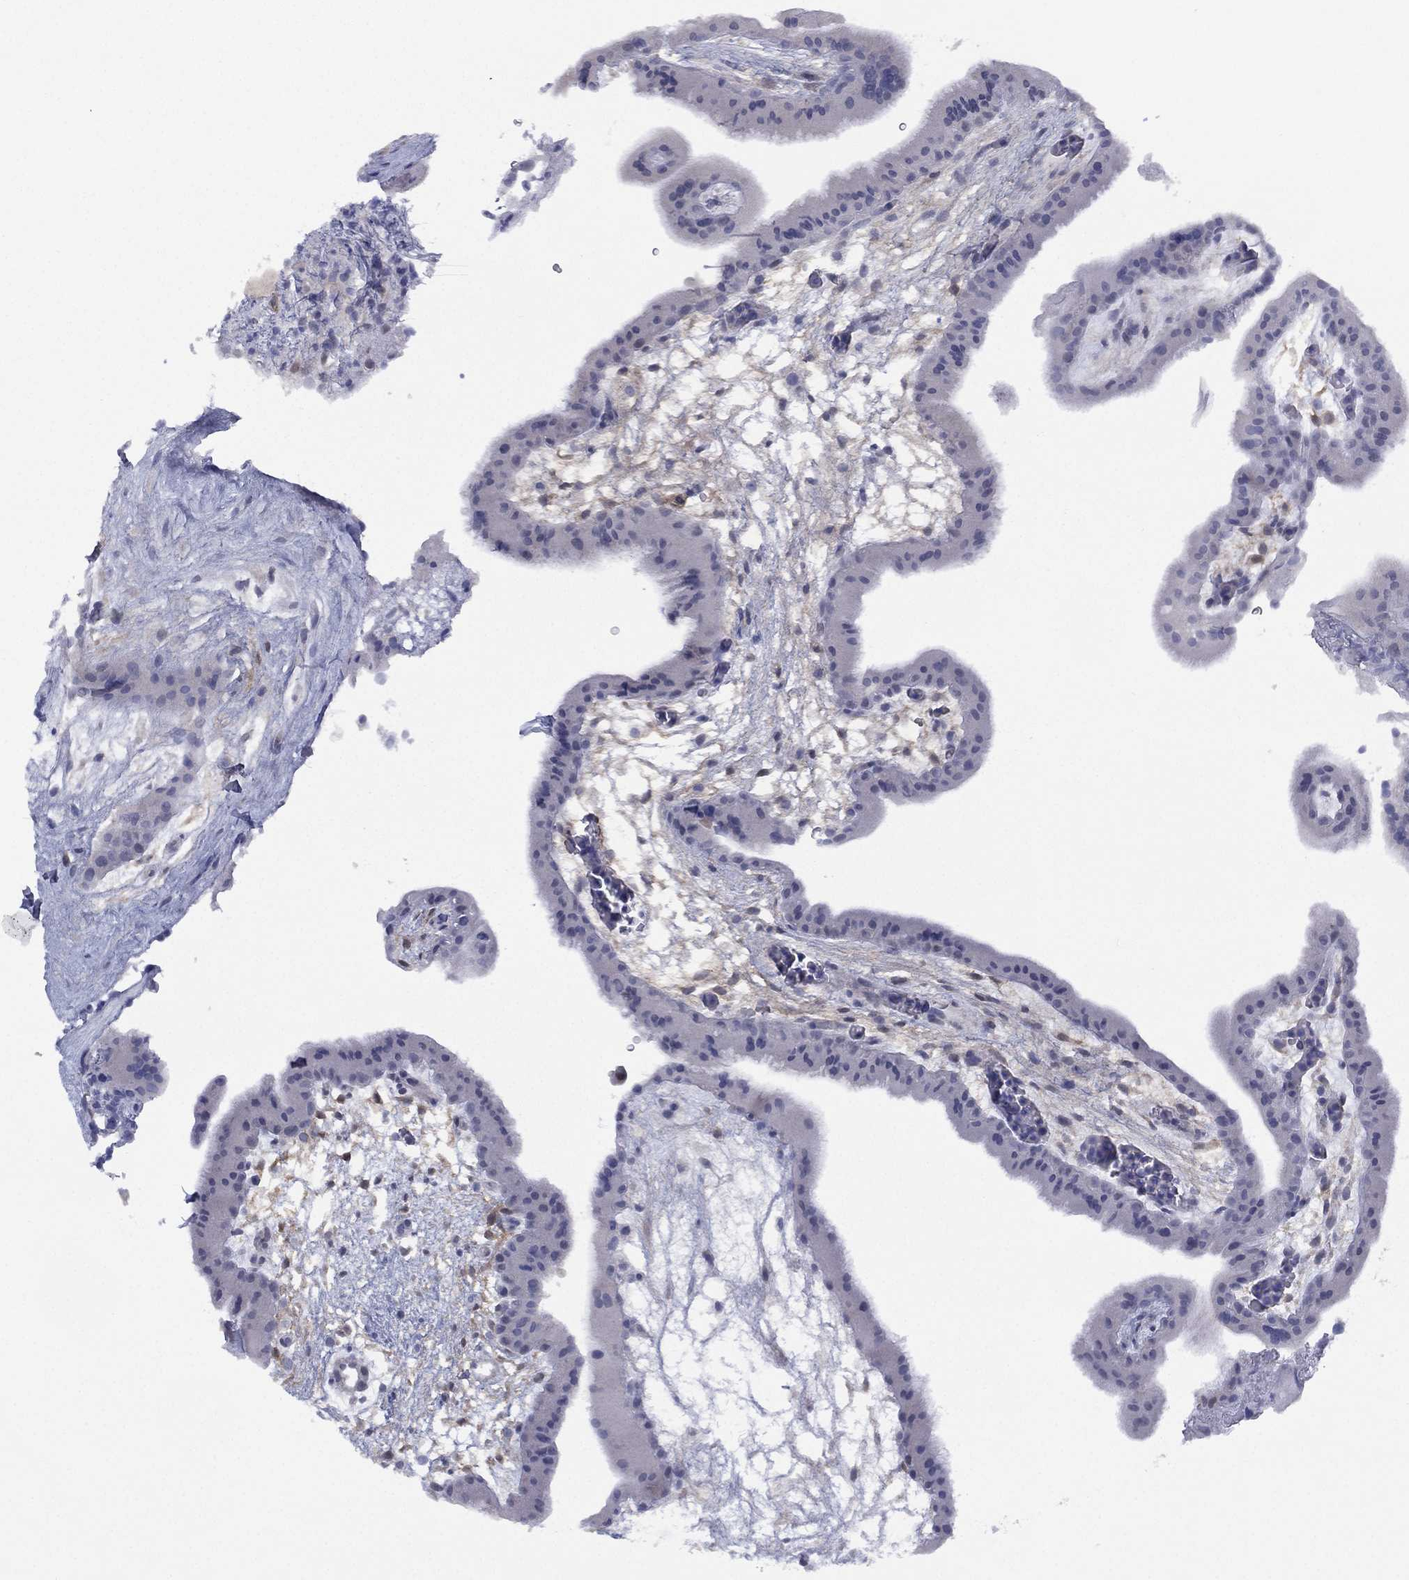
{"staining": {"intensity": "negative", "quantity": "none", "location": "none"}, "tissue": "placenta", "cell_type": "Trophoblastic cells", "image_type": "normal", "snomed": [{"axis": "morphology", "description": "Normal tissue, NOS"}, {"axis": "topography", "description": "Placenta"}], "caption": "DAB (3,3'-diaminobenzidine) immunohistochemical staining of unremarkable human placenta shows no significant staining in trophoblastic cells. (Immunohistochemistry (ihc), brightfield microscopy, high magnification).", "gene": "DDAH1", "patient": {"sex": "female", "age": 19}}